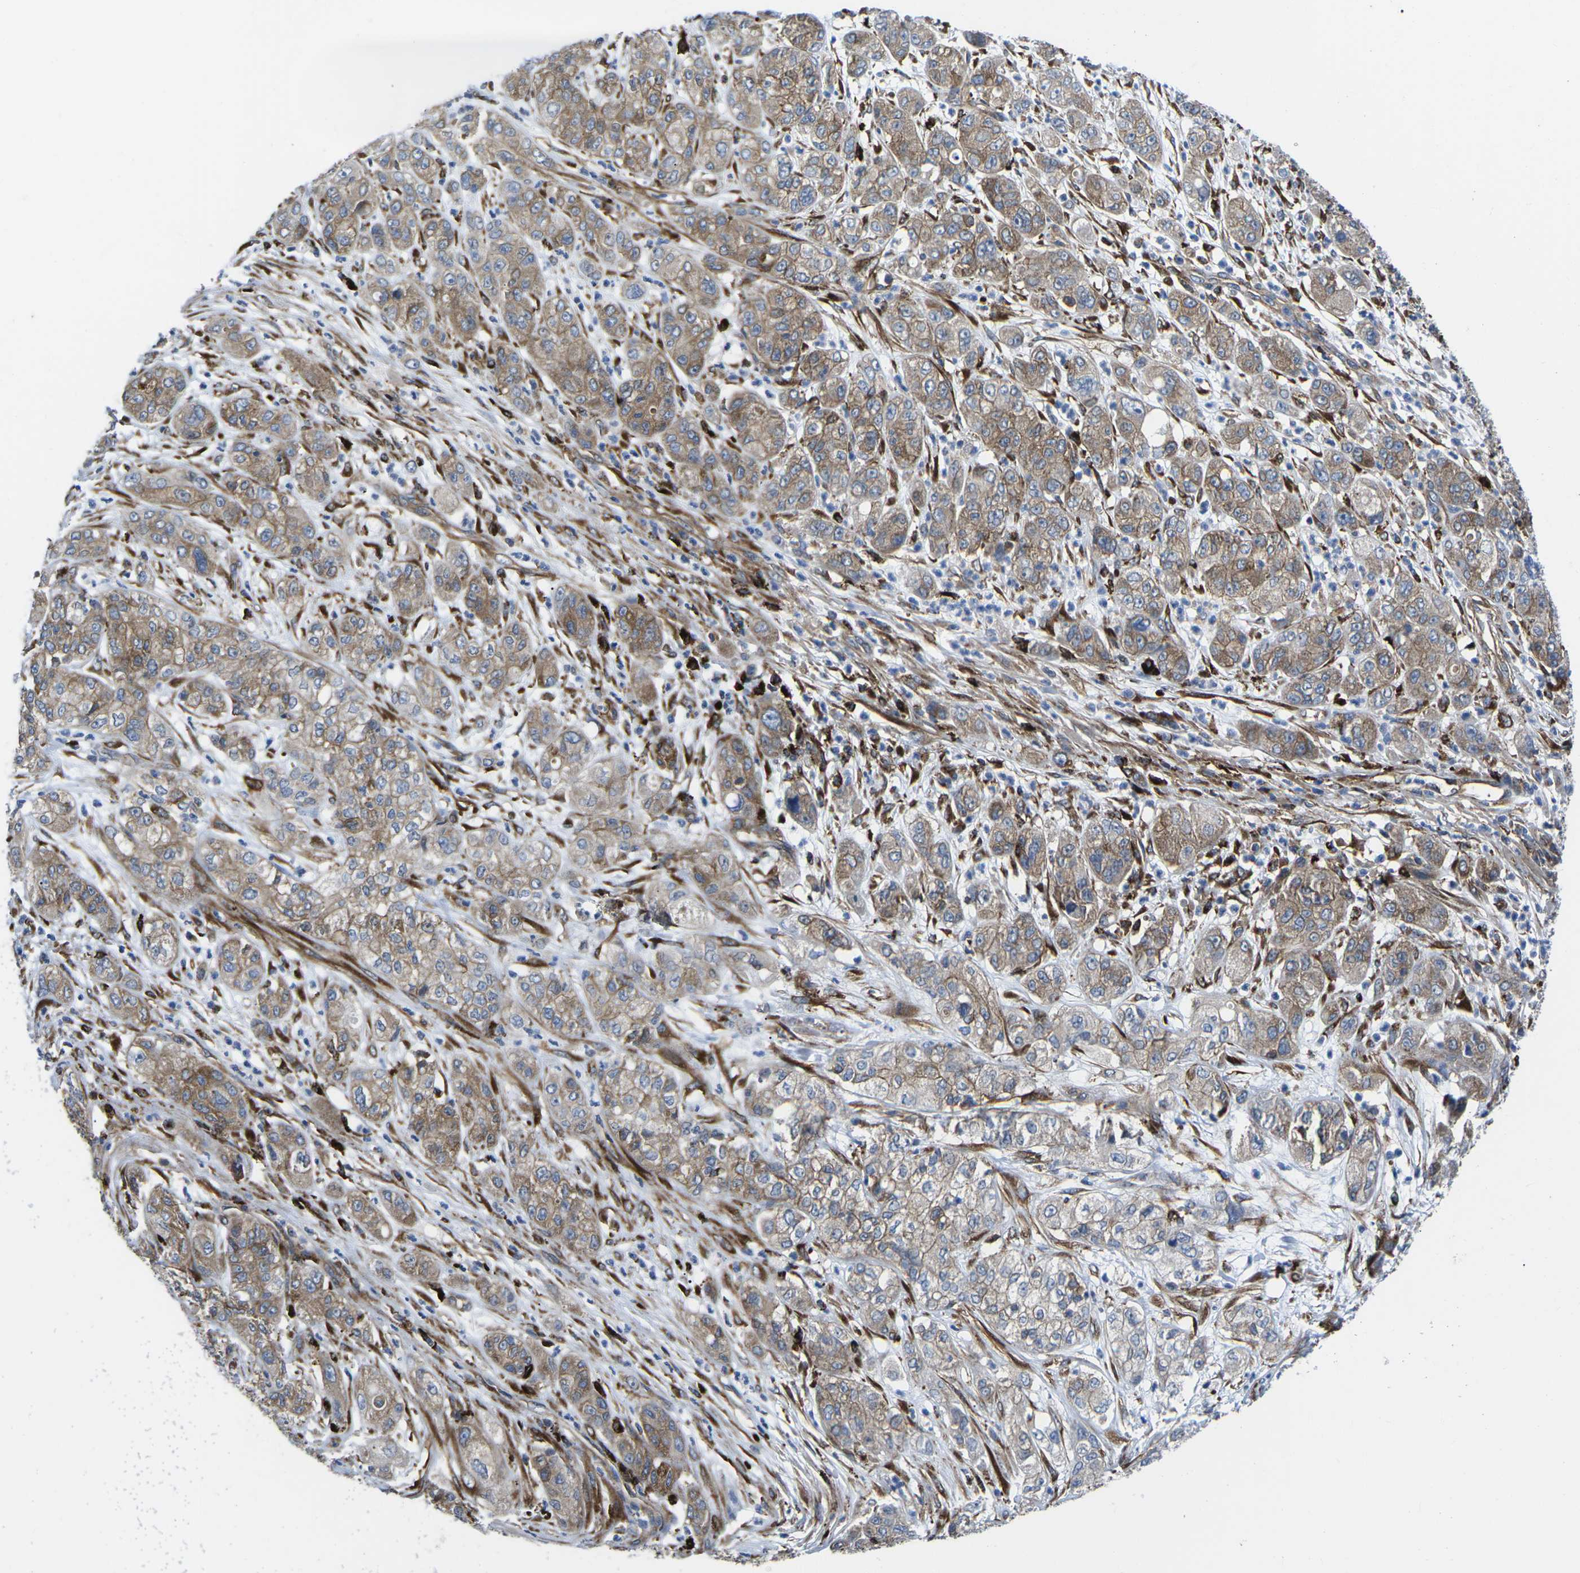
{"staining": {"intensity": "moderate", "quantity": ">75%", "location": "cytoplasmic/membranous"}, "tissue": "pancreatic cancer", "cell_type": "Tumor cells", "image_type": "cancer", "snomed": [{"axis": "morphology", "description": "Adenocarcinoma, NOS"}, {"axis": "topography", "description": "Pancreas"}], "caption": "An immunohistochemistry photomicrograph of neoplastic tissue is shown. Protein staining in brown highlights moderate cytoplasmic/membranous positivity in pancreatic cancer (adenocarcinoma) within tumor cells.", "gene": "DLG1", "patient": {"sex": "female", "age": 78}}